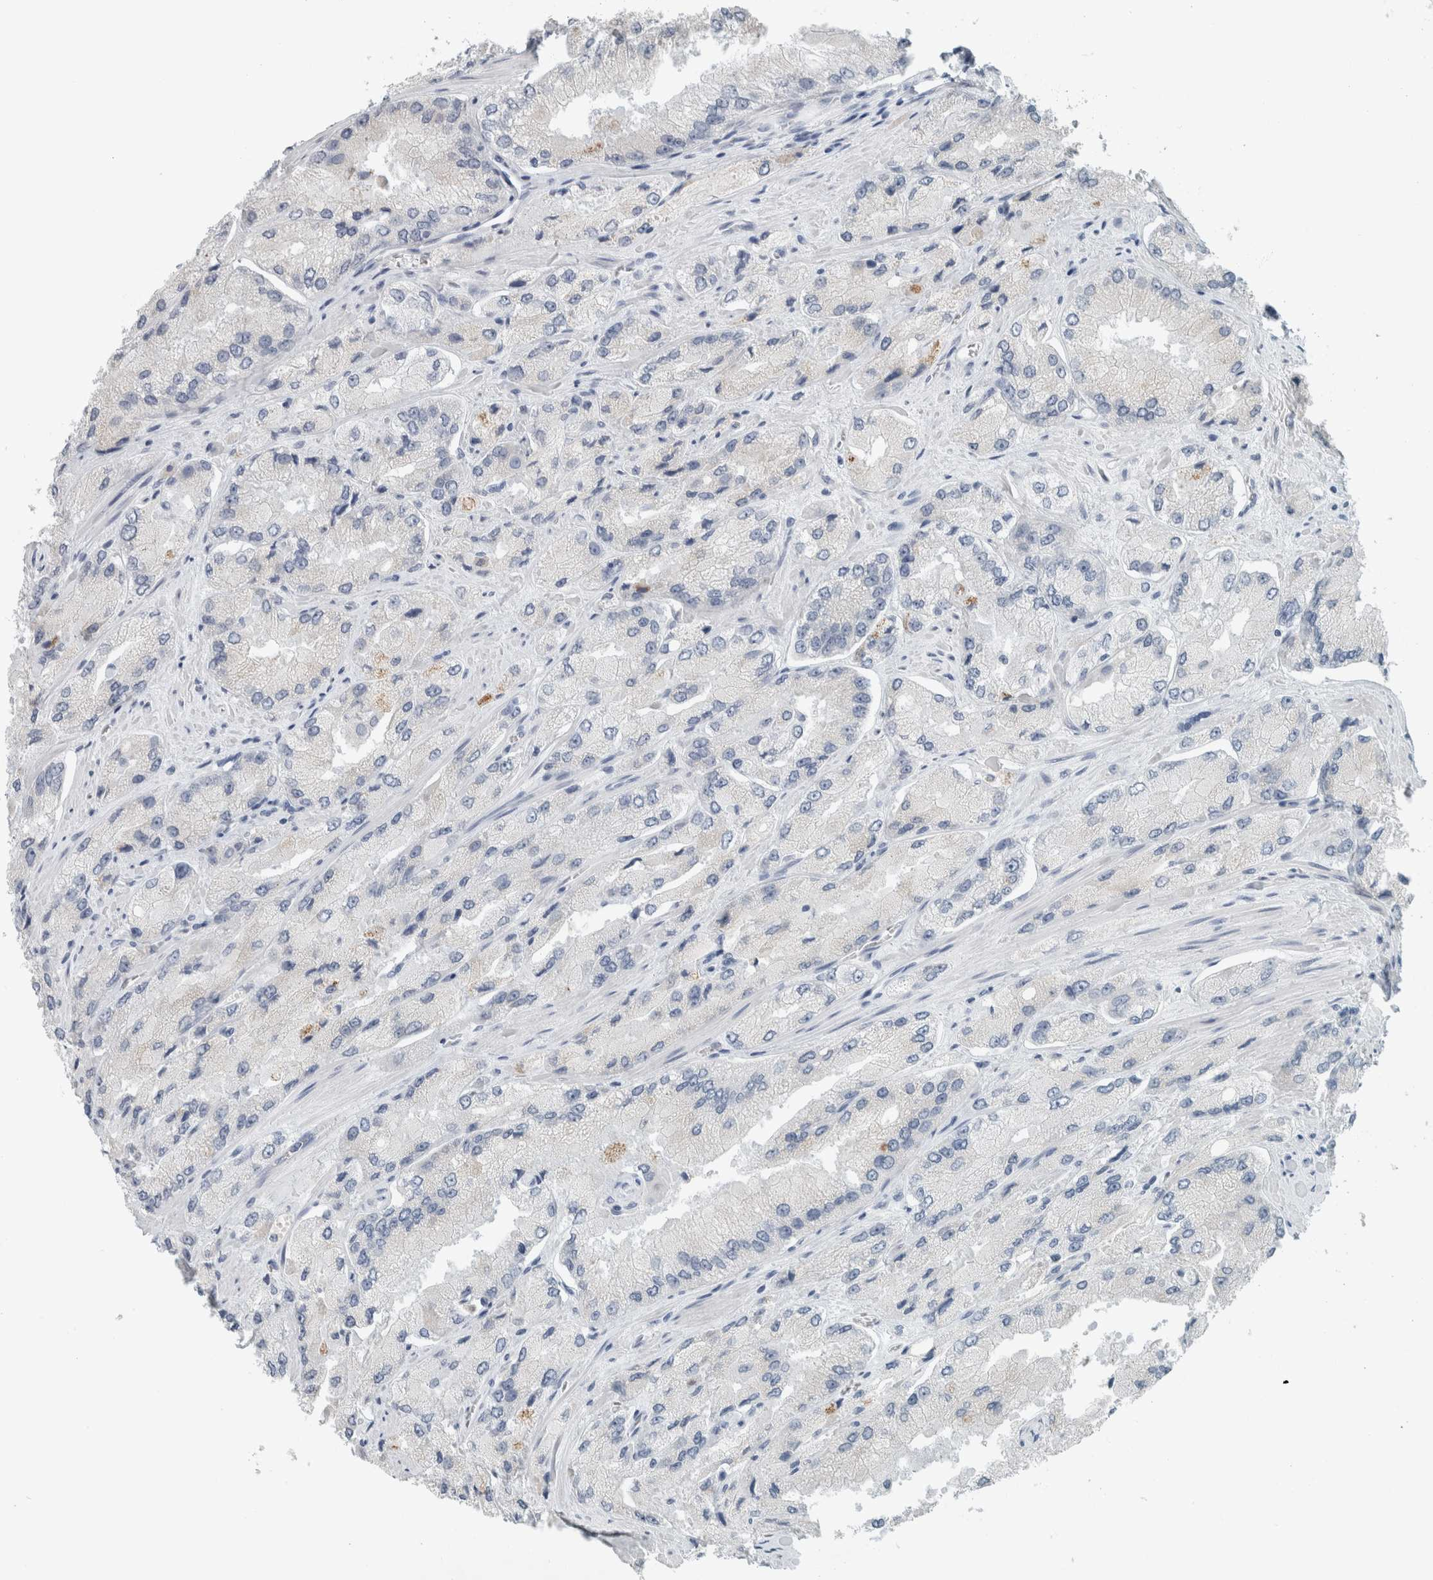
{"staining": {"intensity": "negative", "quantity": "none", "location": "none"}, "tissue": "prostate cancer", "cell_type": "Tumor cells", "image_type": "cancer", "snomed": [{"axis": "morphology", "description": "Adenocarcinoma, High grade"}, {"axis": "topography", "description": "Prostate"}], "caption": "Protein analysis of prostate cancer (adenocarcinoma (high-grade)) shows no significant expression in tumor cells.", "gene": "TRIT1", "patient": {"sex": "male", "age": 58}}